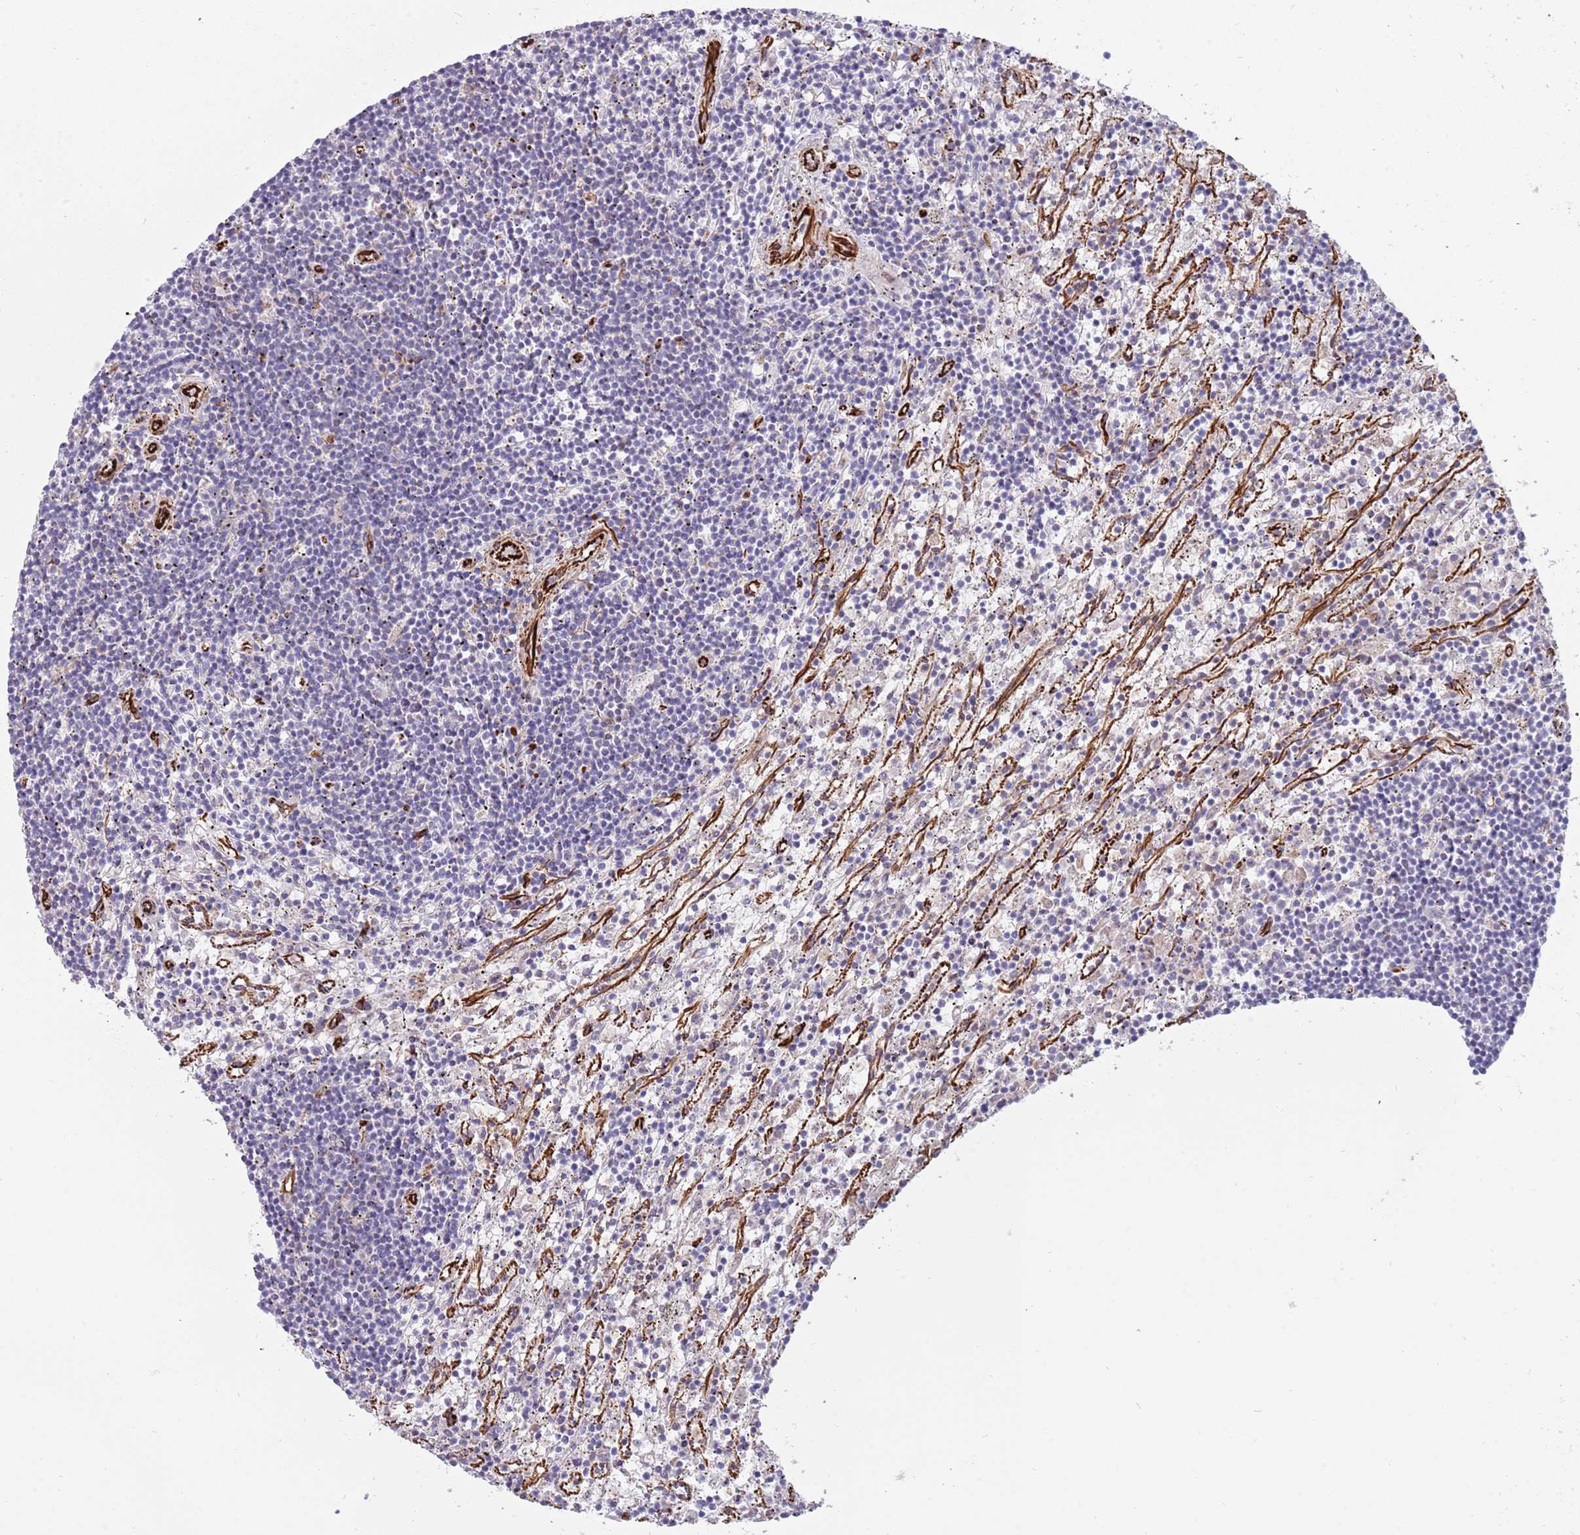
{"staining": {"intensity": "negative", "quantity": "none", "location": "none"}, "tissue": "lymphoma", "cell_type": "Tumor cells", "image_type": "cancer", "snomed": [{"axis": "morphology", "description": "Malignant lymphoma, non-Hodgkin's type, Low grade"}, {"axis": "topography", "description": "Spleen"}], "caption": "This is an immunohistochemistry image of malignant lymphoma, non-Hodgkin's type (low-grade). There is no staining in tumor cells.", "gene": "MOGAT1", "patient": {"sex": "male", "age": 76}}